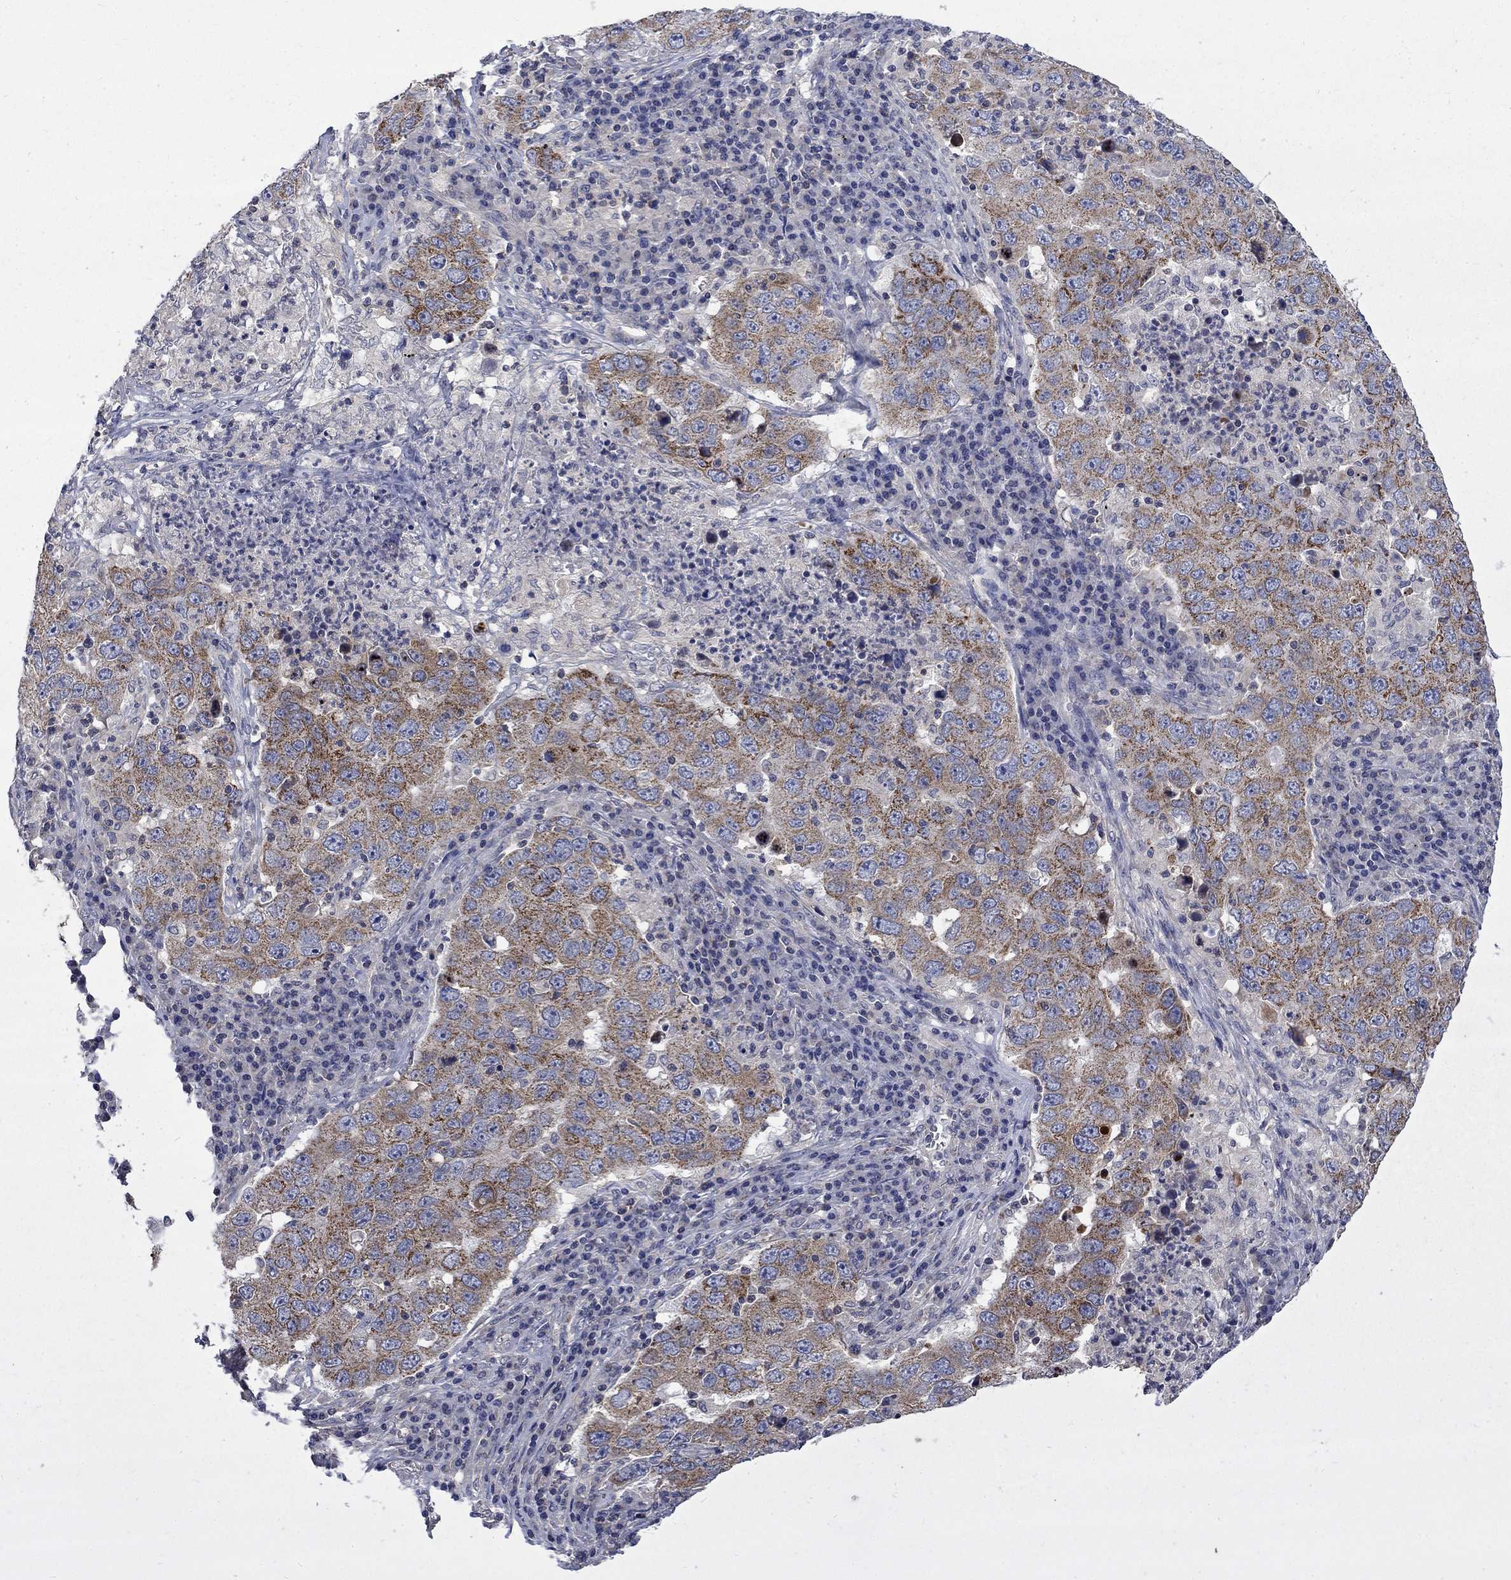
{"staining": {"intensity": "strong", "quantity": "25%-75%", "location": "cytoplasmic/membranous"}, "tissue": "lung cancer", "cell_type": "Tumor cells", "image_type": "cancer", "snomed": [{"axis": "morphology", "description": "Adenocarcinoma, NOS"}, {"axis": "topography", "description": "Lung"}], "caption": "Tumor cells display high levels of strong cytoplasmic/membranous expression in about 25%-75% of cells in human adenocarcinoma (lung). (IHC, brightfield microscopy, high magnification).", "gene": "HSPA12A", "patient": {"sex": "male", "age": 73}}